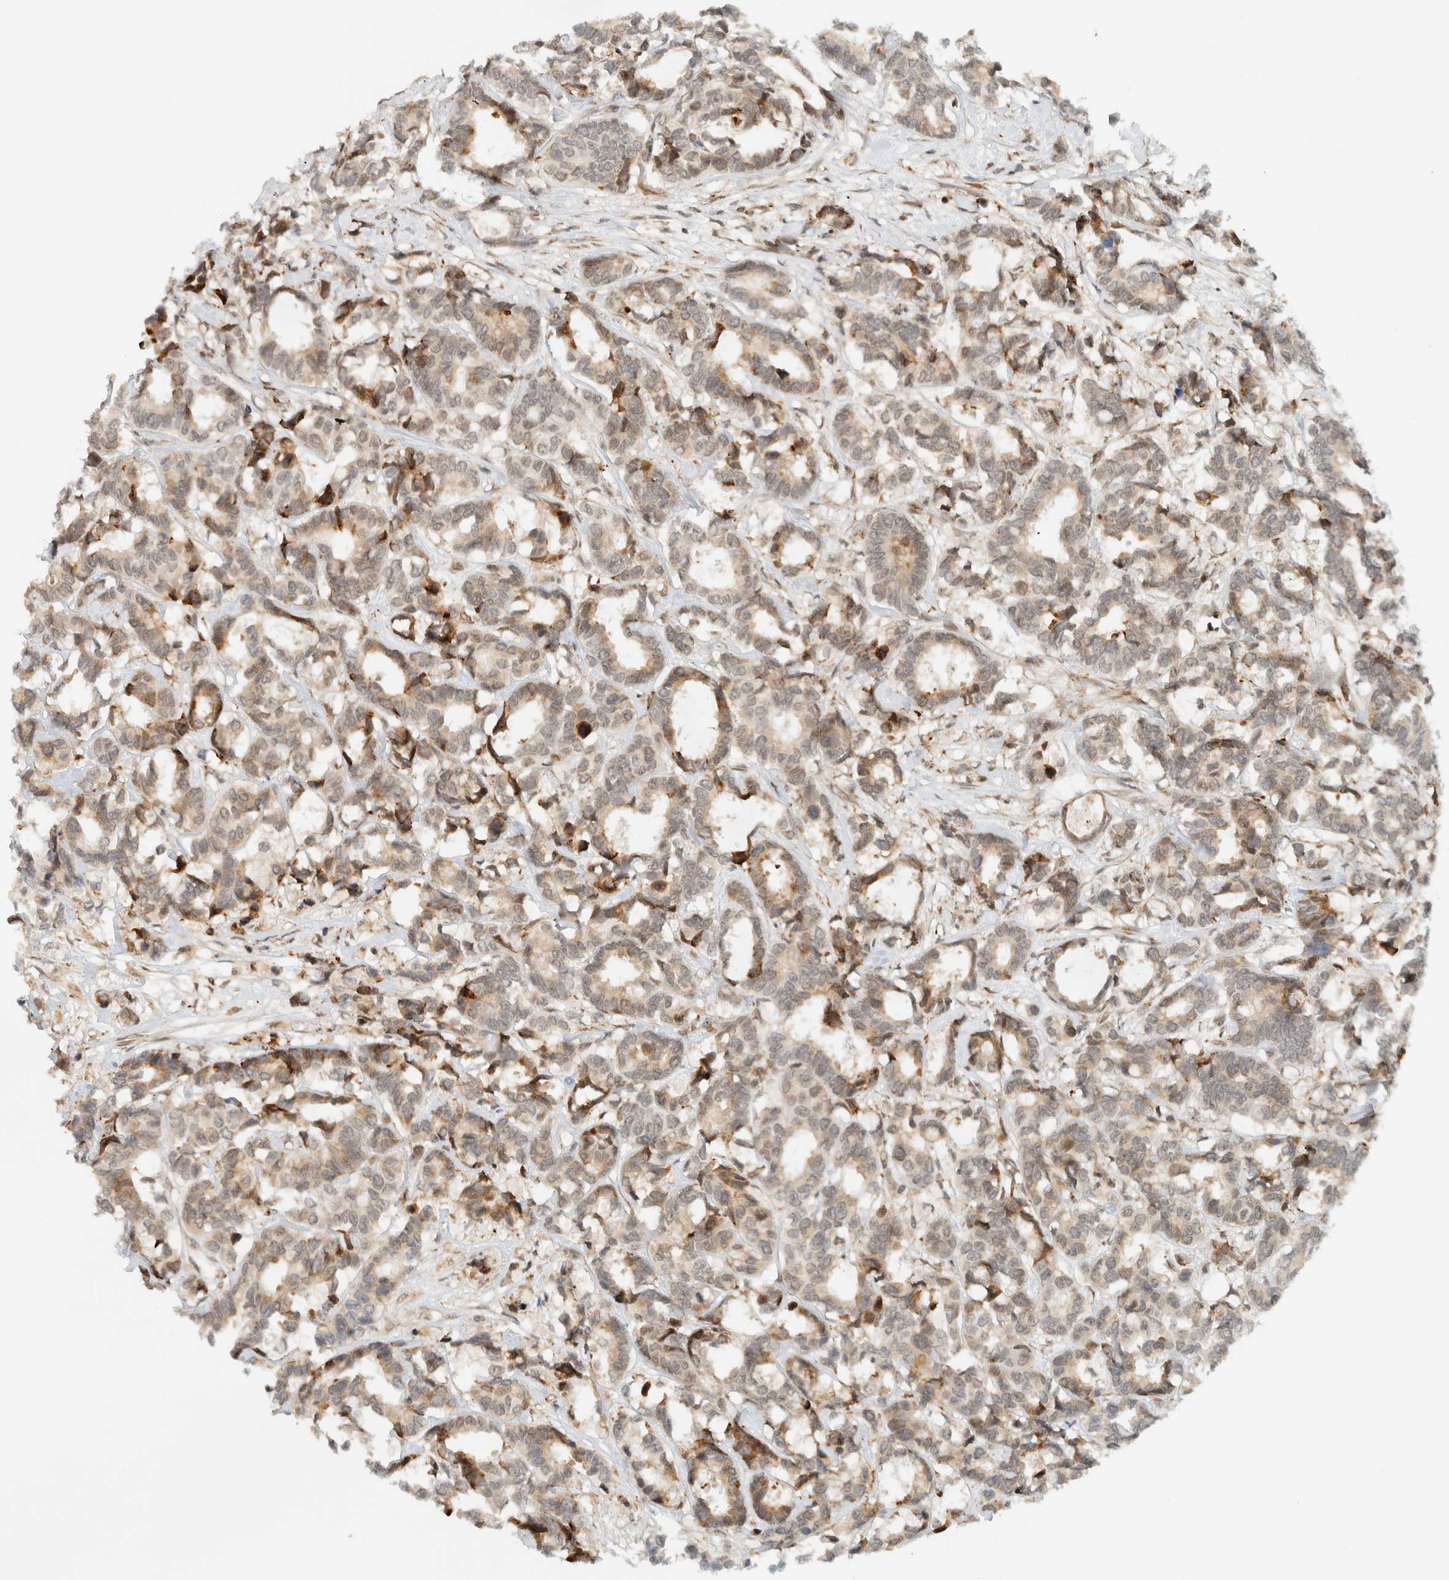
{"staining": {"intensity": "weak", "quantity": "25%-75%", "location": "cytoplasmic/membranous"}, "tissue": "breast cancer", "cell_type": "Tumor cells", "image_type": "cancer", "snomed": [{"axis": "morphology", "description": "Duct carcinoma"}, {"axis": "topography", "description": "Breast"}], "caption": "High-power microscopy captured an immunohistochemistry (IHC) photomicrograph of breast intraductal carcinoma, revealing weak cytoplasmic/membranous positivity in about 25%-75% of tumor cells.", "gene": "ITPRID1", "patient": {"sex": "female", "age": 87}}